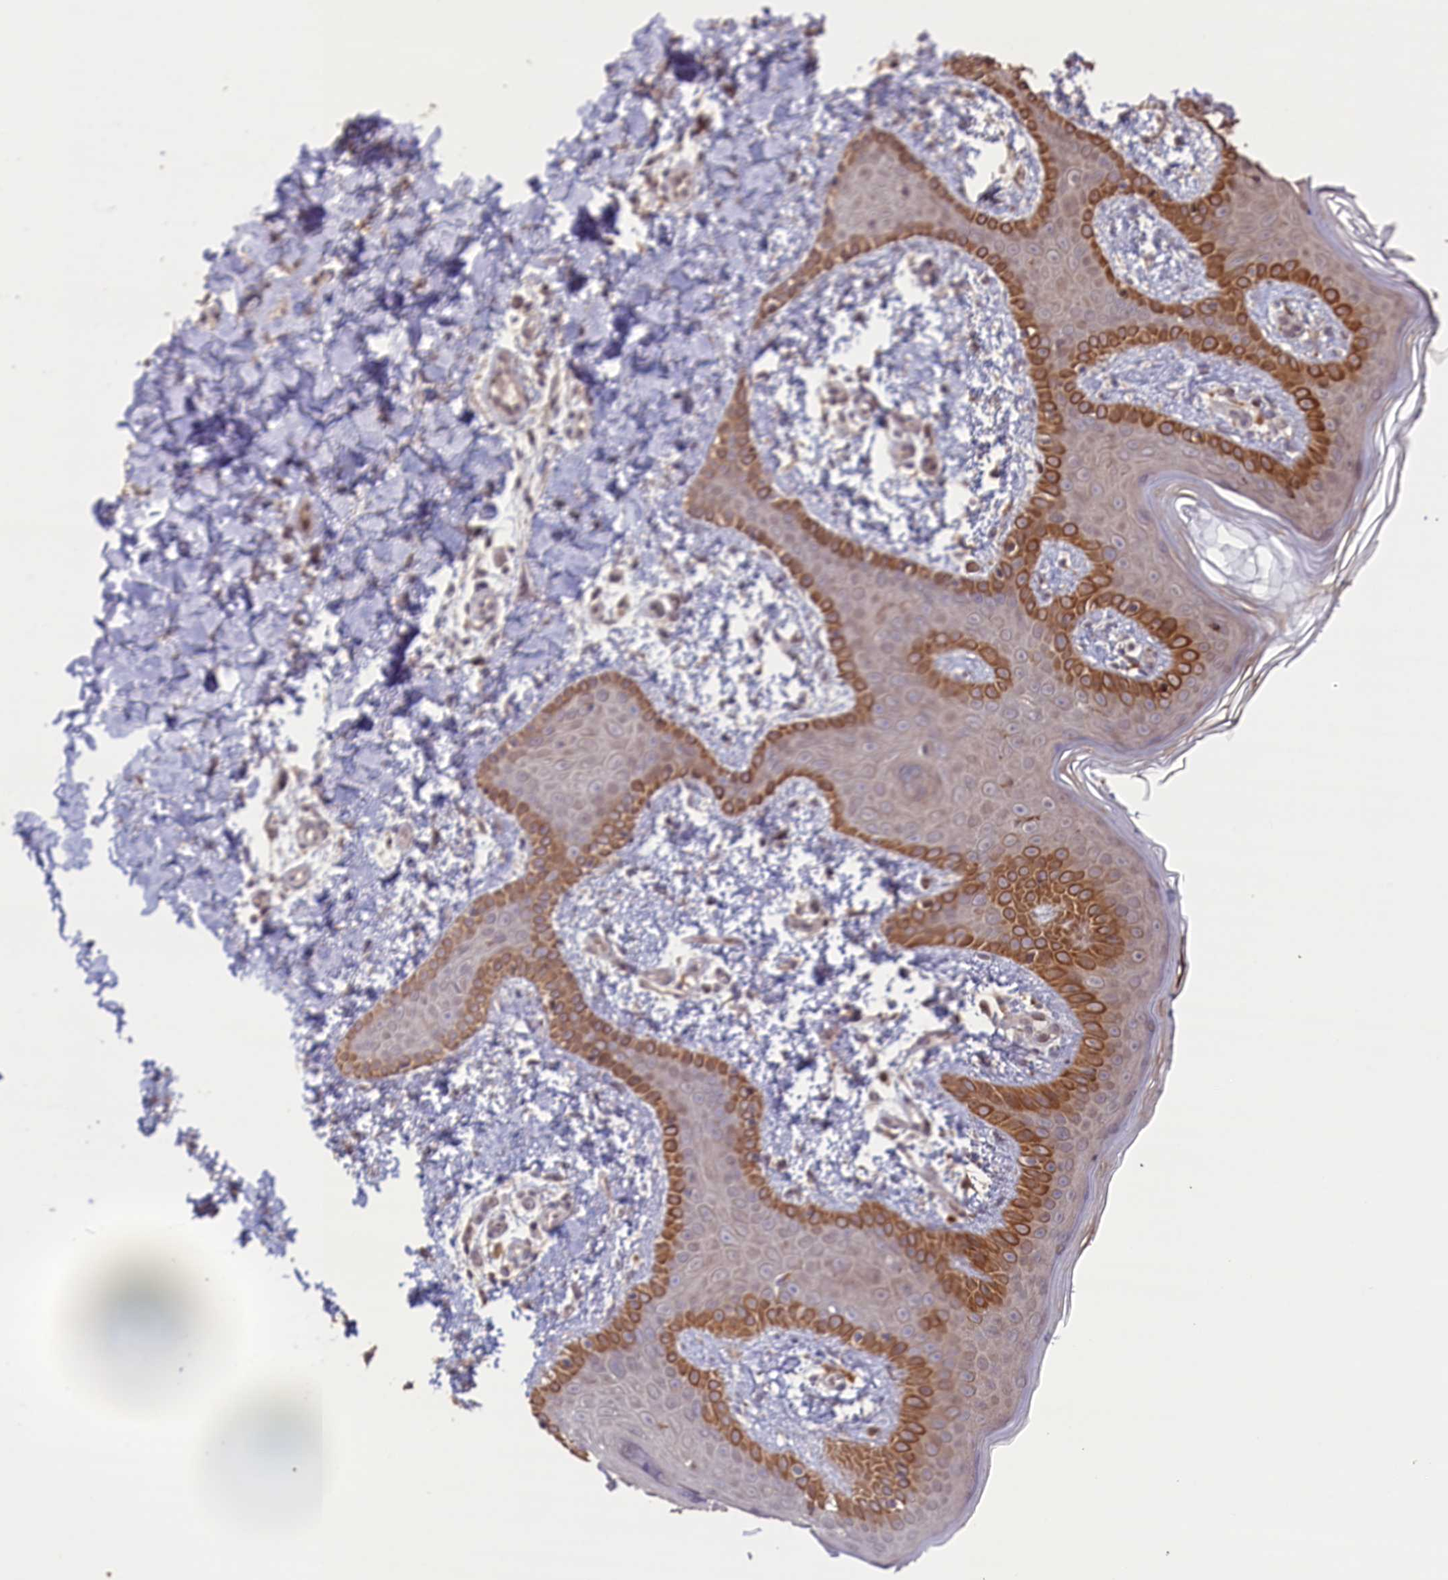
{"staining": {"intensity": "moderate", "quantity": ">75%", "location": "cytoplasmic/membranous"}, "tissue": "skin", "cell_type": "Fibroblasts", "image_type": "normal", "snomed": [{"axis": "morphology", "description": "Normal tissue, NOS"}, {"axis": "topography", "description": "Skin"}], "caption": "This image exhibits unremarkable skin stained with IHC to label a protein in brown. The cytoplasmic/membranous of fibroblasts show moderate positivity for the protein. Nuclei are counter-stained blue.", "gene": "SLC38A7", "patient": {"sex": "male", "age": 36}}